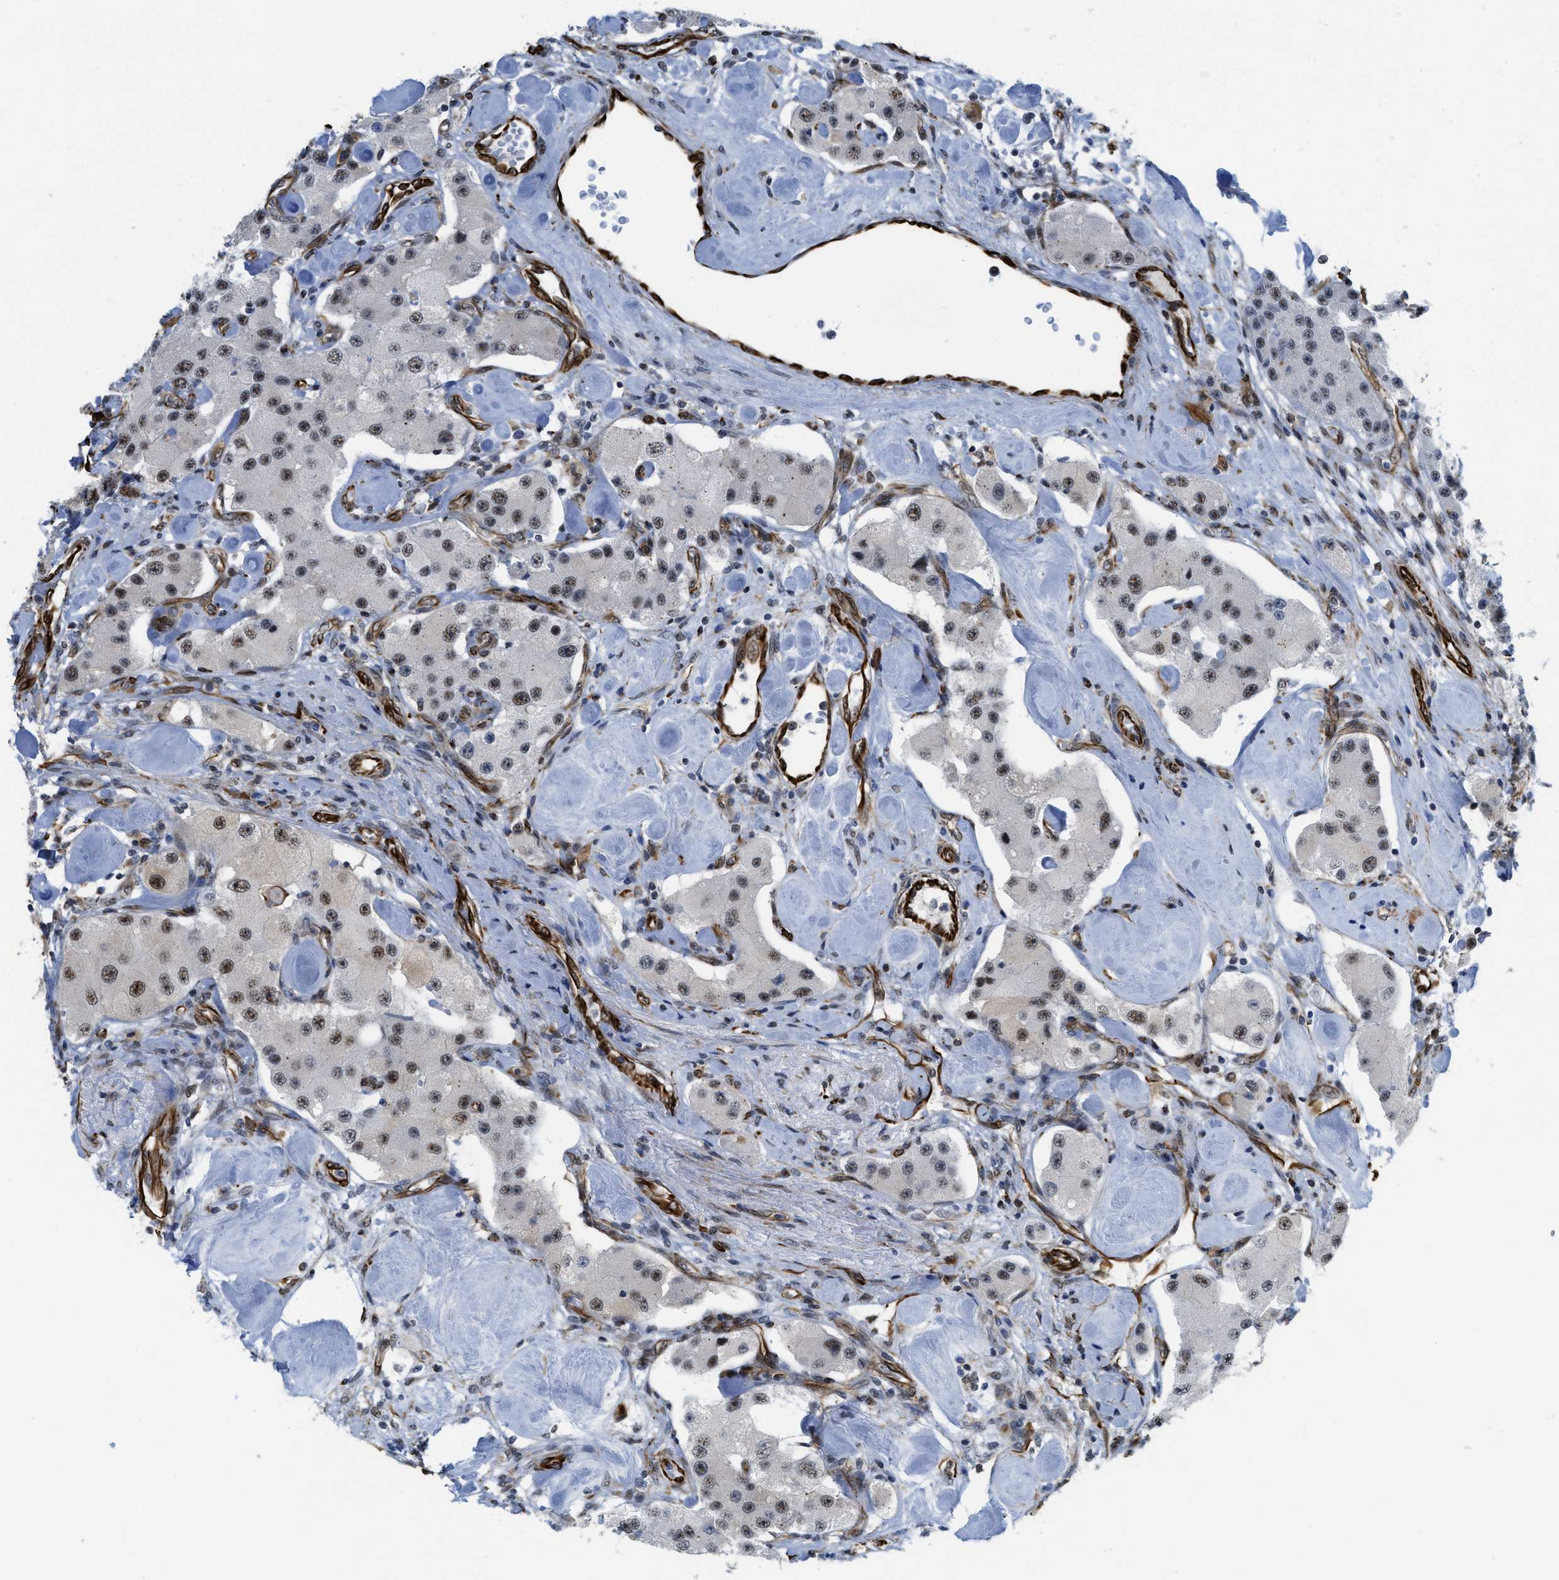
{"staining": {"intensity": "weak", "quantity": ">75%", "location": "nuclear"}, "tissue": "carcinoid", "cell_type": "Tumor cells", "image_type": "cancer", "snomed": [{"axis": "morphology", "description": "Carcinoid, malignant, NOS"}, {"axis": "topography", "description": "Pancreas"}], "caption": "A micrograph showing weak nuclear expression in approximately >75% of tumor cells in carcinoid, as visualized by brown immunohistochemical staining.", "gene": "LRRC8B", "patient": {"sex": "male", "age": 41}}